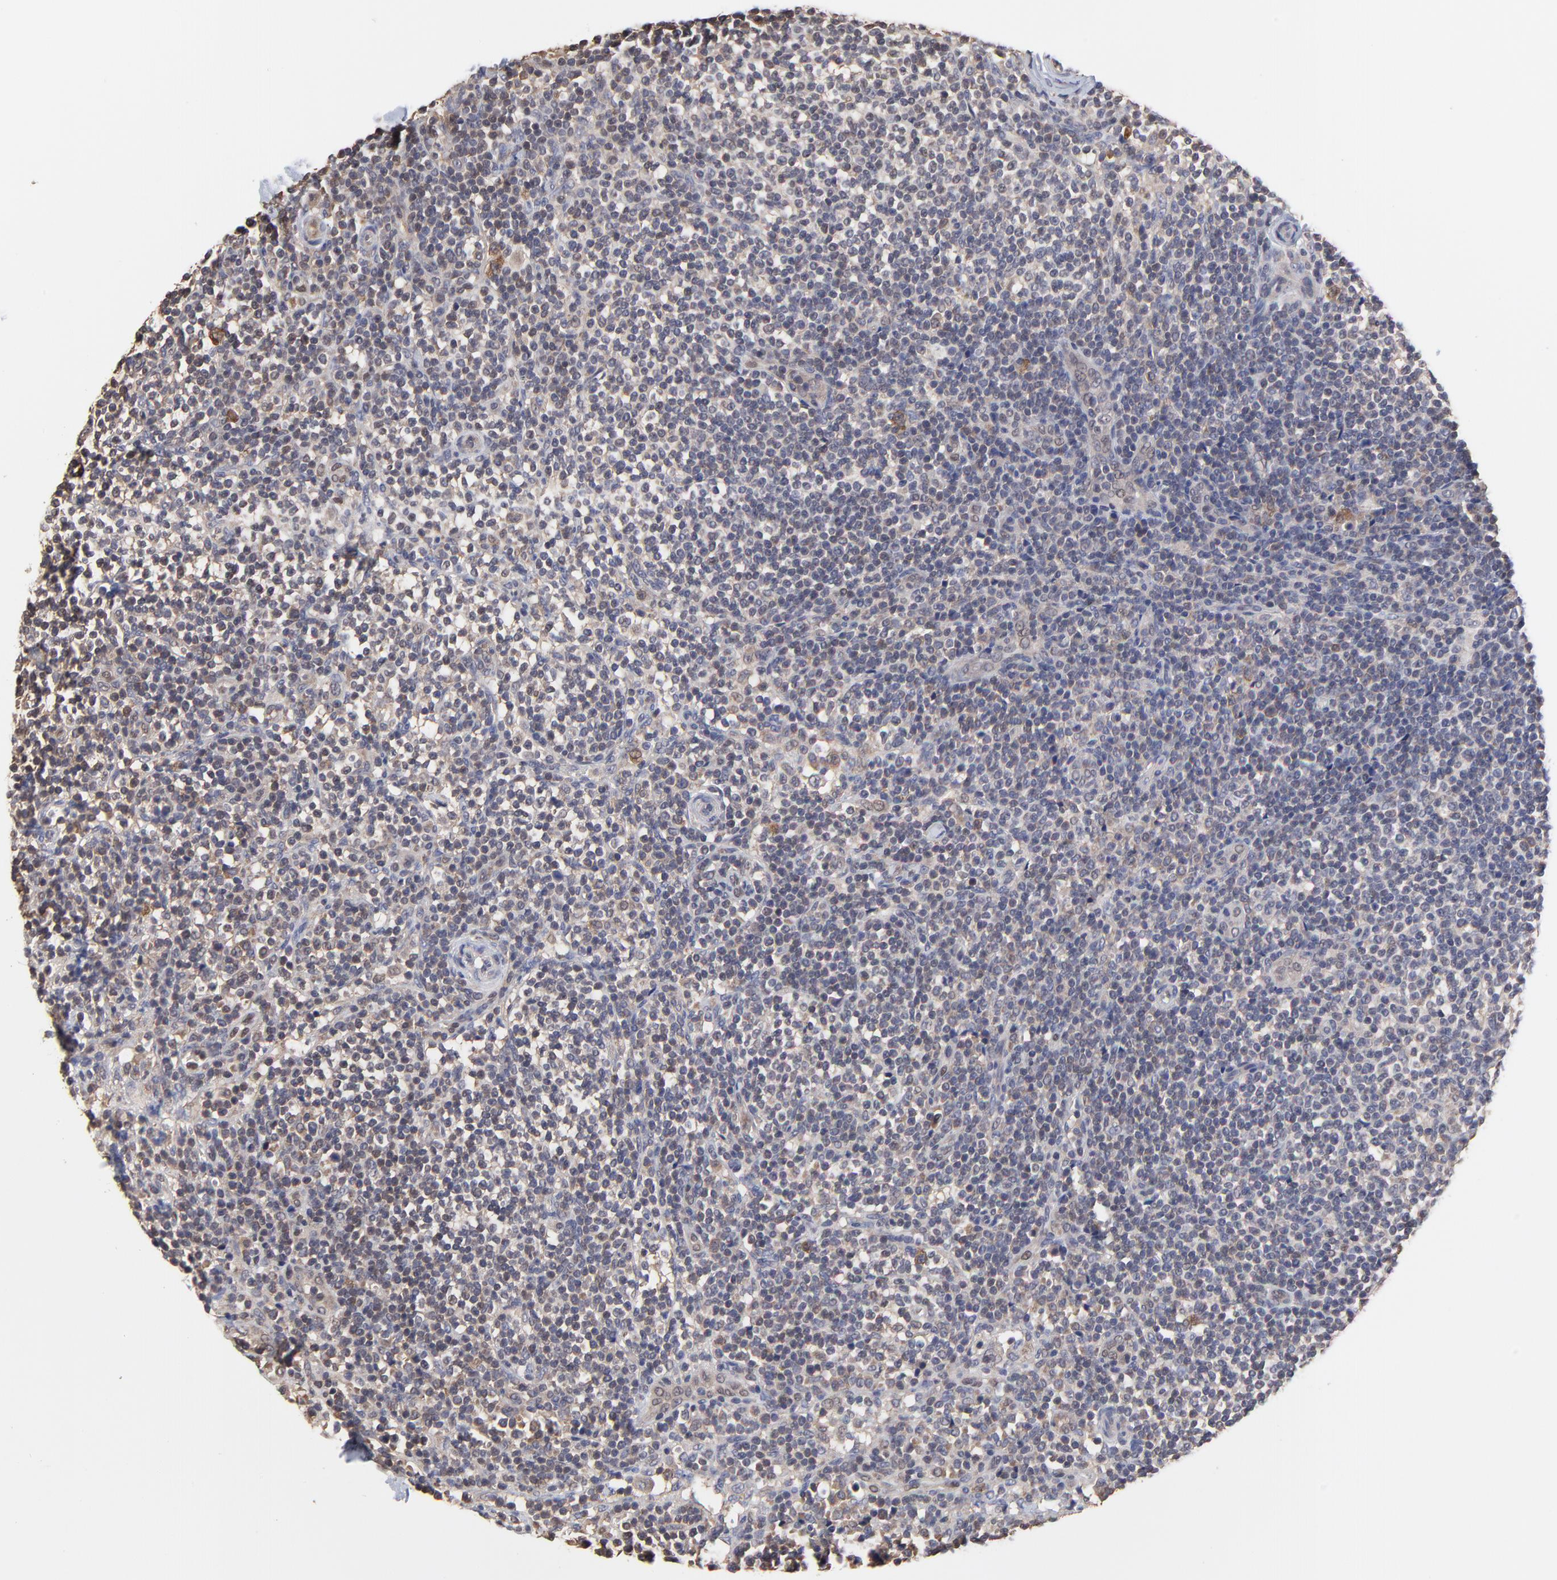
{"staining": {"intensity": "weak", "quantity": "25%-75%", "location": "cytoplasmic/membranous,nuclear"}, "tissue": "lymphoma", "cell_type": "Tumor cells", "image_type": "cancer", "snomed": [{"axis": "morphology", "description": "Malignant lymphoma, non-Hodgkin's type, Low grade"}, {"axis": "topography", "description": "Lymph node"}], "caption": "Approximately 25%-75% of tumor cells in human lymphoma display weak cytoplasmic/membranous and nuclear protein positivity as visualized by brown immunohistochemical staining.", "gene": "CCT2", "patient": {"sex": "female", "age": 76}}